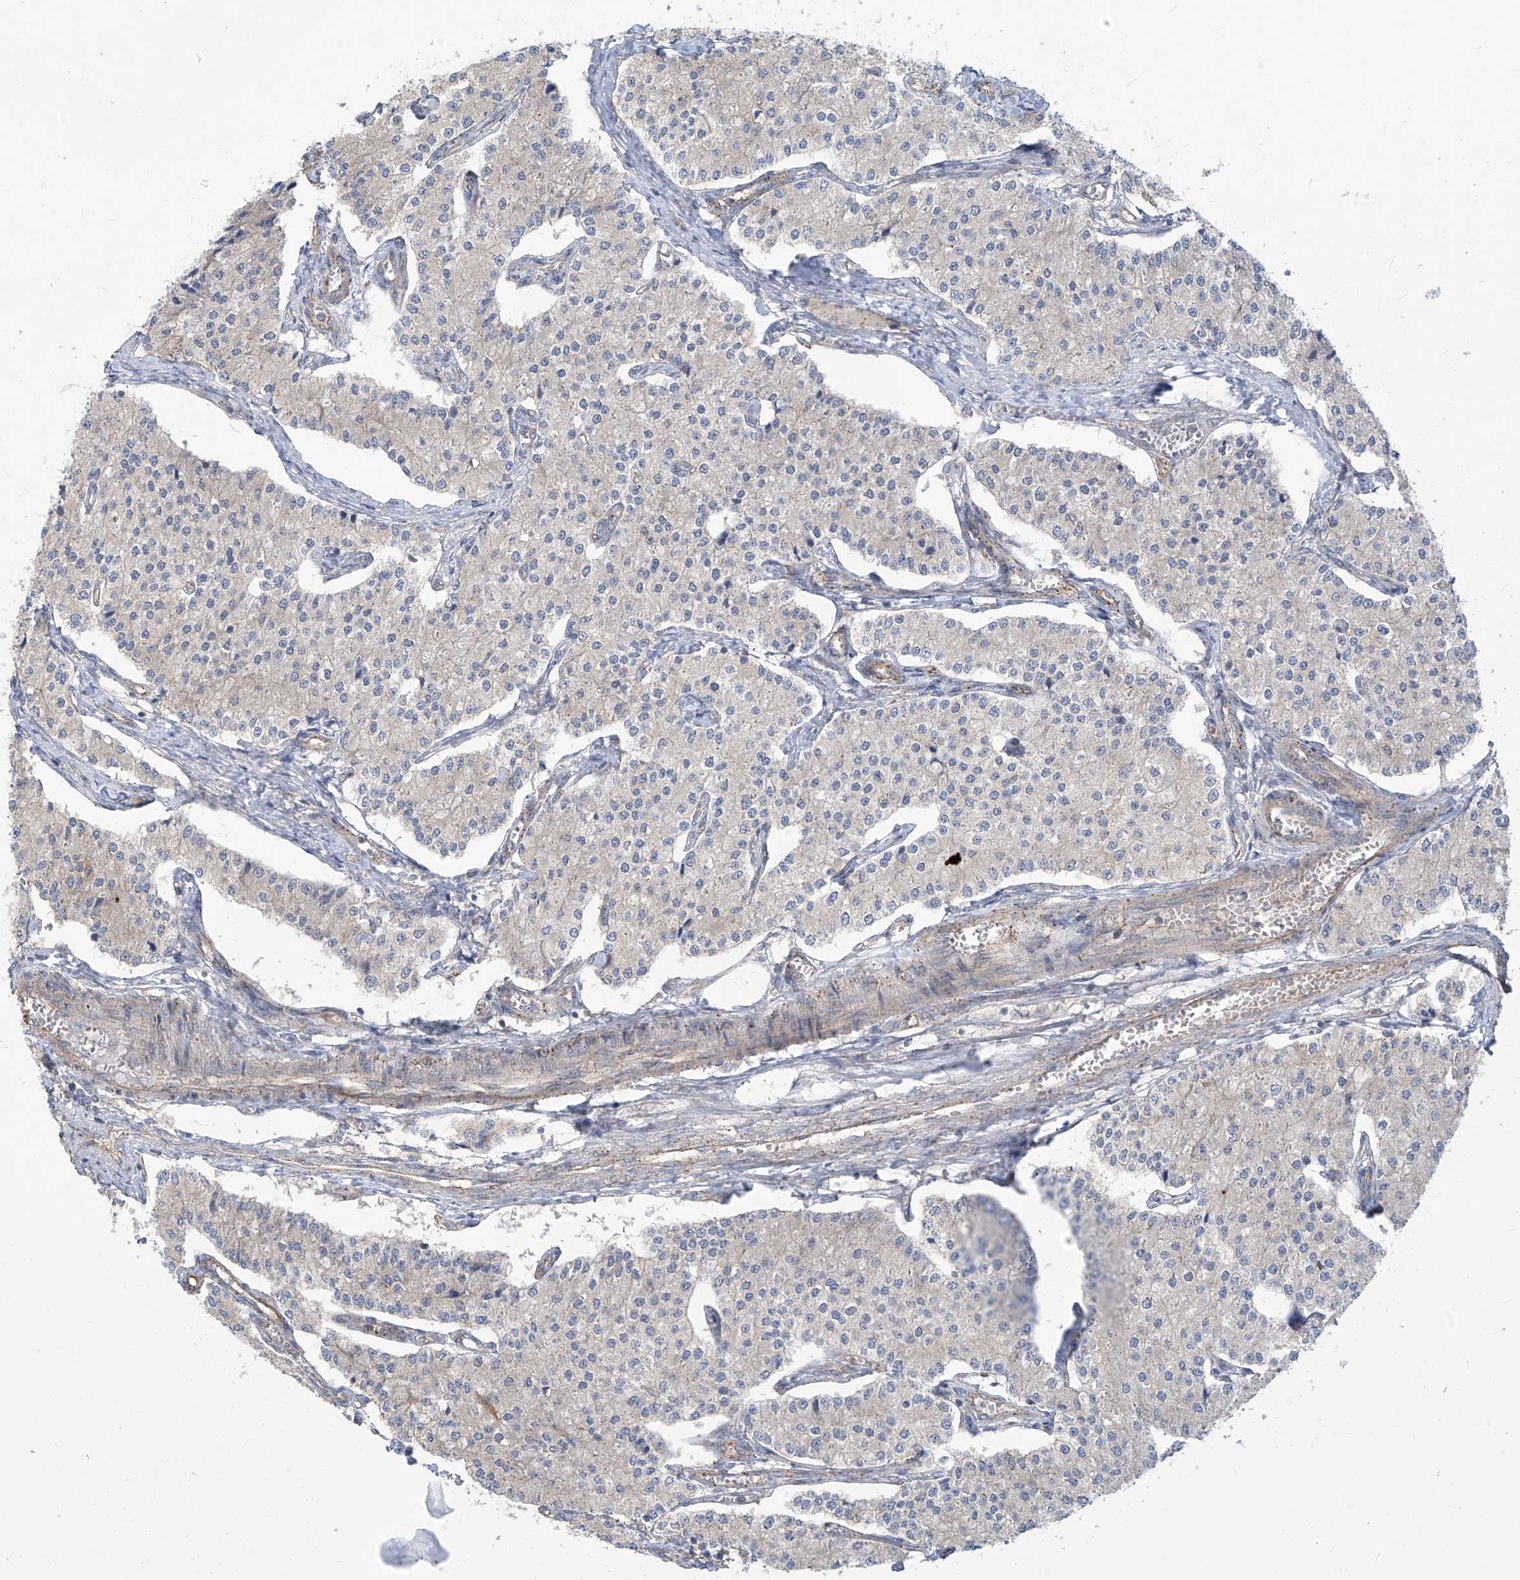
{"staining": {"intensity": "negative", "quantity": "none", "location": "none"}, "tissue": "carcinoid", "cell_type": "Tumor cells", "image_type": "cancer", "snomed": [{"axis": "morphology", "description": "Carcinoid, malignant, NOS"}, {"axis": "topography", "description": "Colon"}], "caption": "Immunohistochemistry micrograph of human carcinoid stained for a protein (brown), which exhibits no staining in tumor cells.", "gene": "ADAT2", "patient": {"sex": "female", "age": 52}}